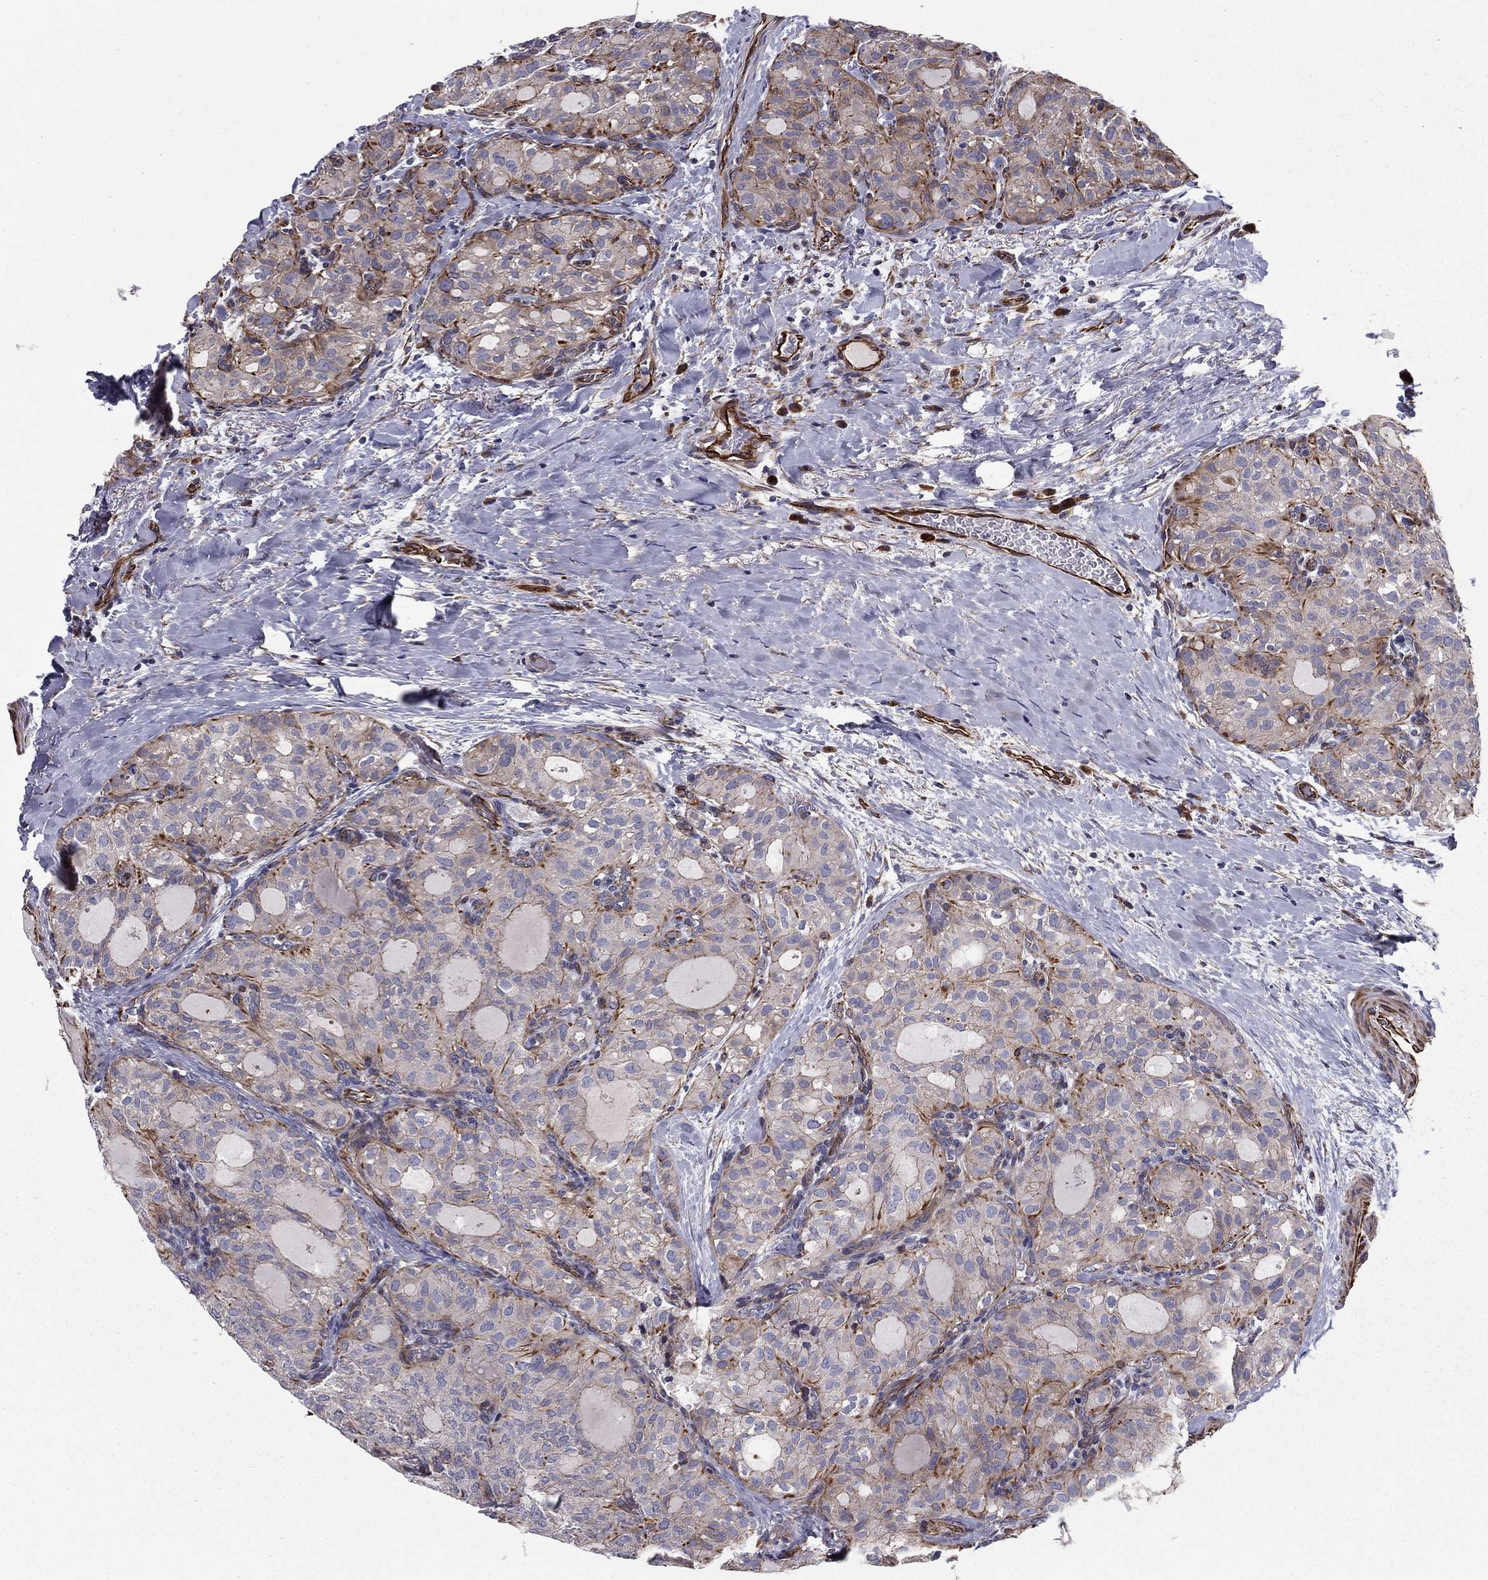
{"staining": {"intensity": "moderate", "quantity": "<25%", "location": "cytoplasmic/membranous"}, "tissue": "thyroid cancer", "cell_type": "Tumor cells", "image_type": "cancer", "snomed": [{"axis": "morphology", "description": "Follicular adenoma carcinoma, NOS"}, {"axis": "topography", "description": "Thyroid gland"}], "caption": "Follicular adenoma carcinoma (thyroid) stained for a protein (brown) demonstrates moderate cytoplasmic/membranous positive positivity in approximately <25% of tumor cells.", "gene": "CLSTN1", "patient": {"sex": "male", "age": 75}}